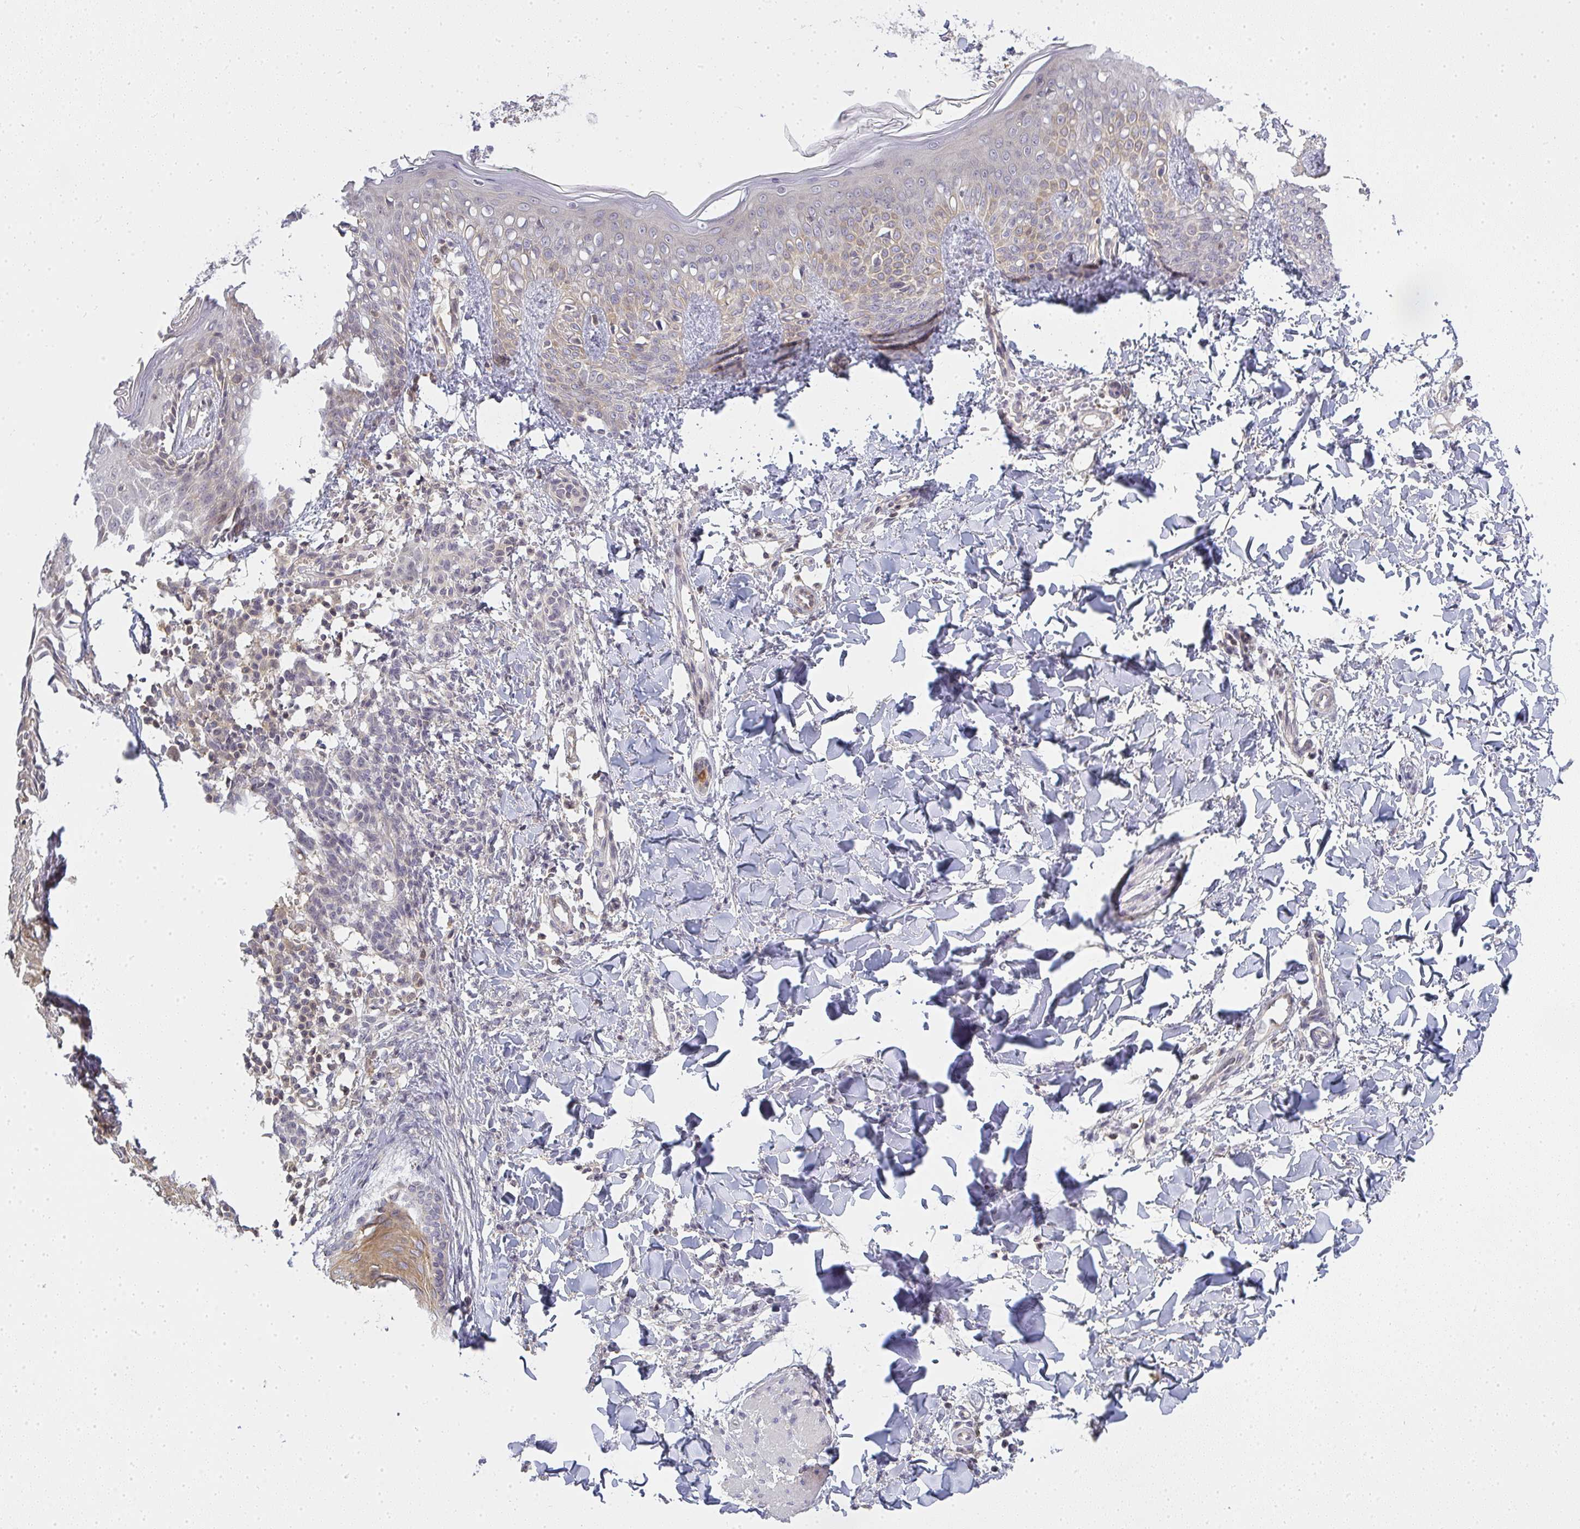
{"staining": {"intensity": "negative", "quantity": "none", "location": "none"}, "tissue": "skin", "cell_type": "Fibroblasts", "image_type": "normal", "snomed": [{"axis": "morphology", "description": "Normal tissue, NOS"}, {"axis": "topography", "description": "Skin"}], "caption": "There is no significant expression in fibroblasts of skin. The staining is performed using DAB (3,3'-diaminobenzidine) brown chromogen with nuclei counter-stained in using hematoxylin.", "gene": "GSDMB", "patient": {"sex": "male", "age": 16}}